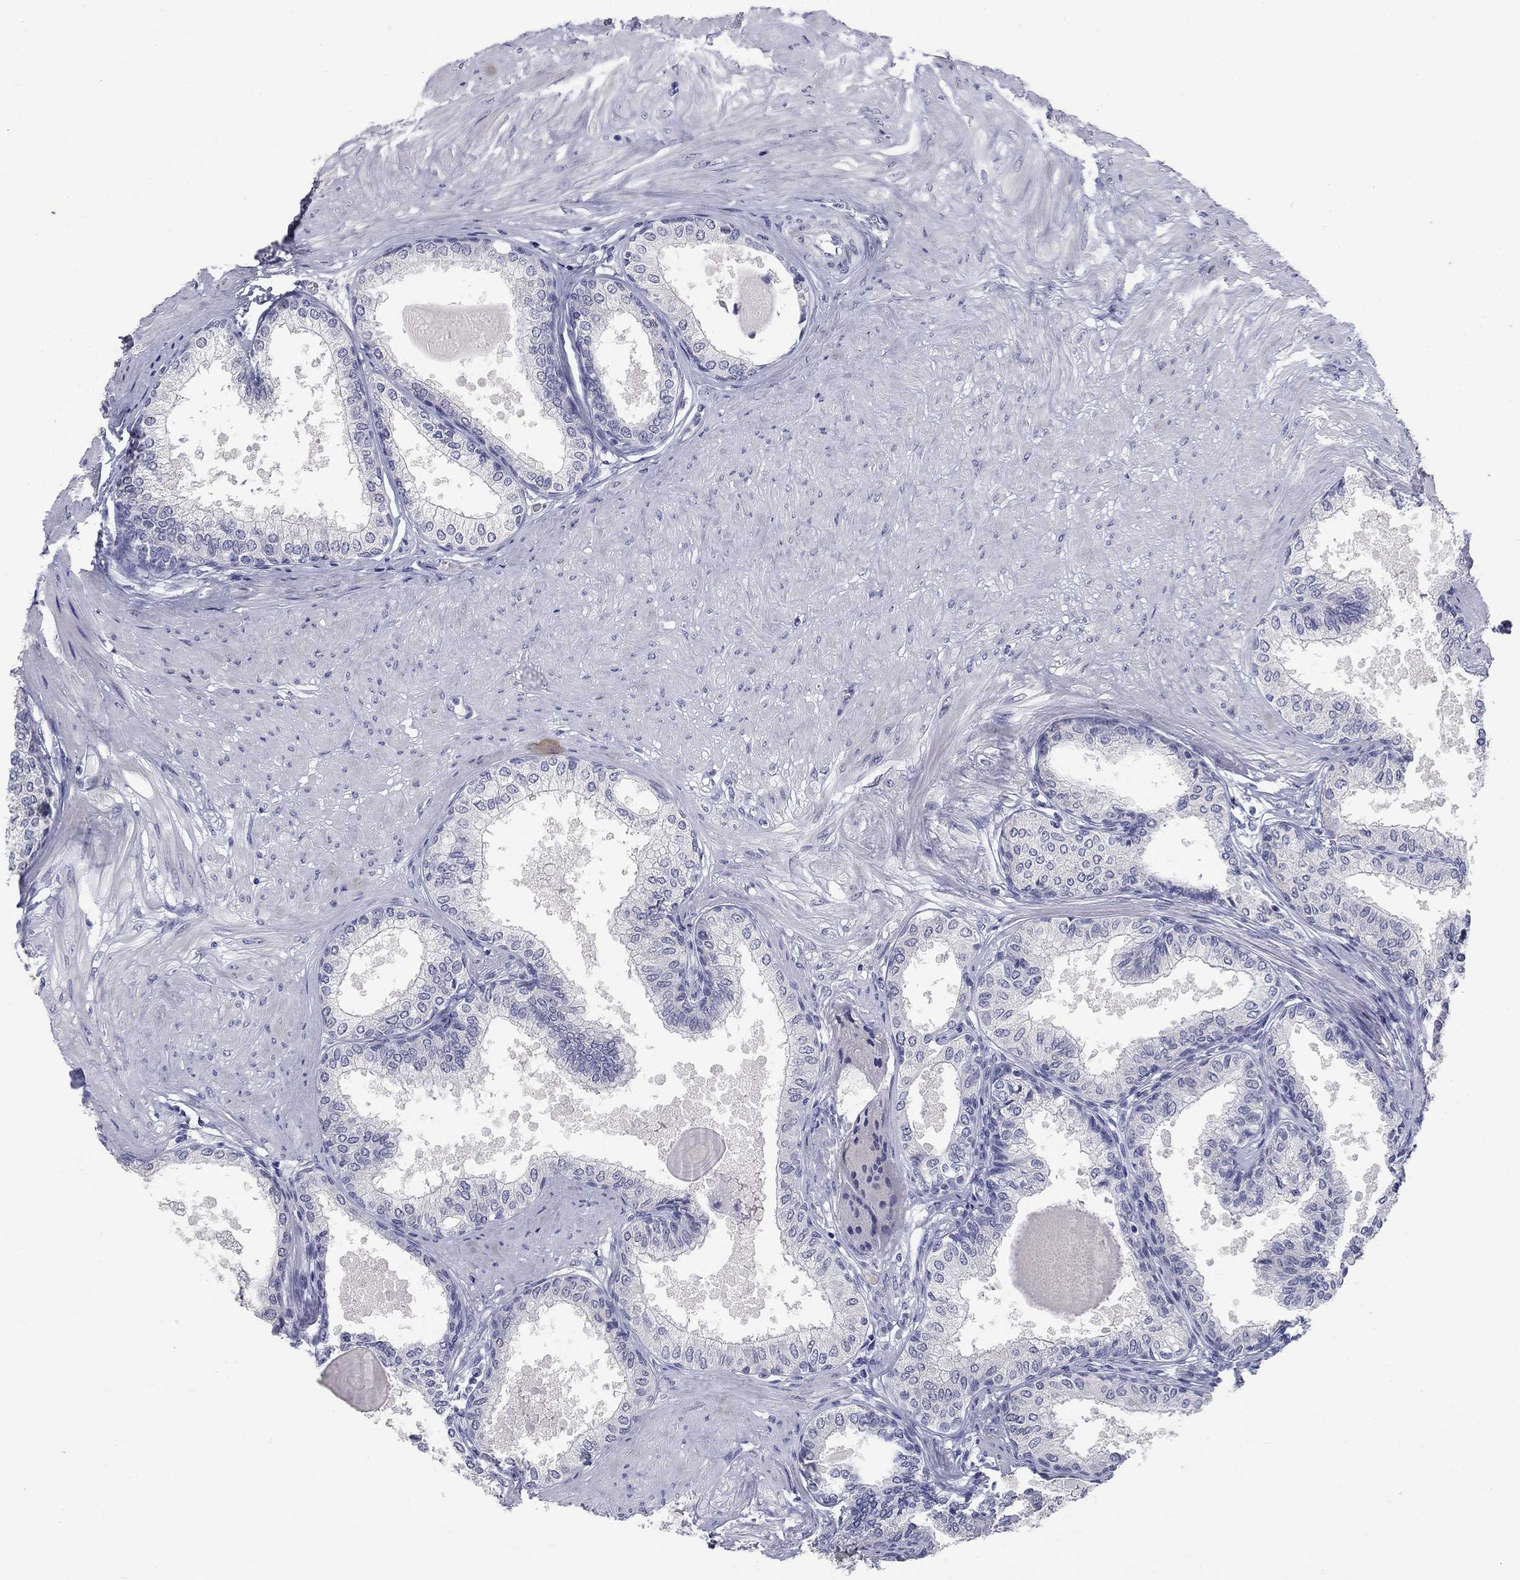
{"staining": {"intensity": "negative", "quantity": "none", "location": "none"}, "tissue": "prostate", "cell_type": "Glandular cells", "image_type": "normal", "snomed": [{"axis": "morphology", "description": "Normal tissue, NOS"}, {"axis": "topography", "description": "Prostate"}], "caption": "There is no significant staining in glandular cells of prostate. (Stains: DAB immunohistochemistry (IHC) with hematoxylin counter stain, Microscopy: brightfield microscopy at high magnification).", "gene": "ELAVL4", "patient": {"sex": "male", "age": 63}}